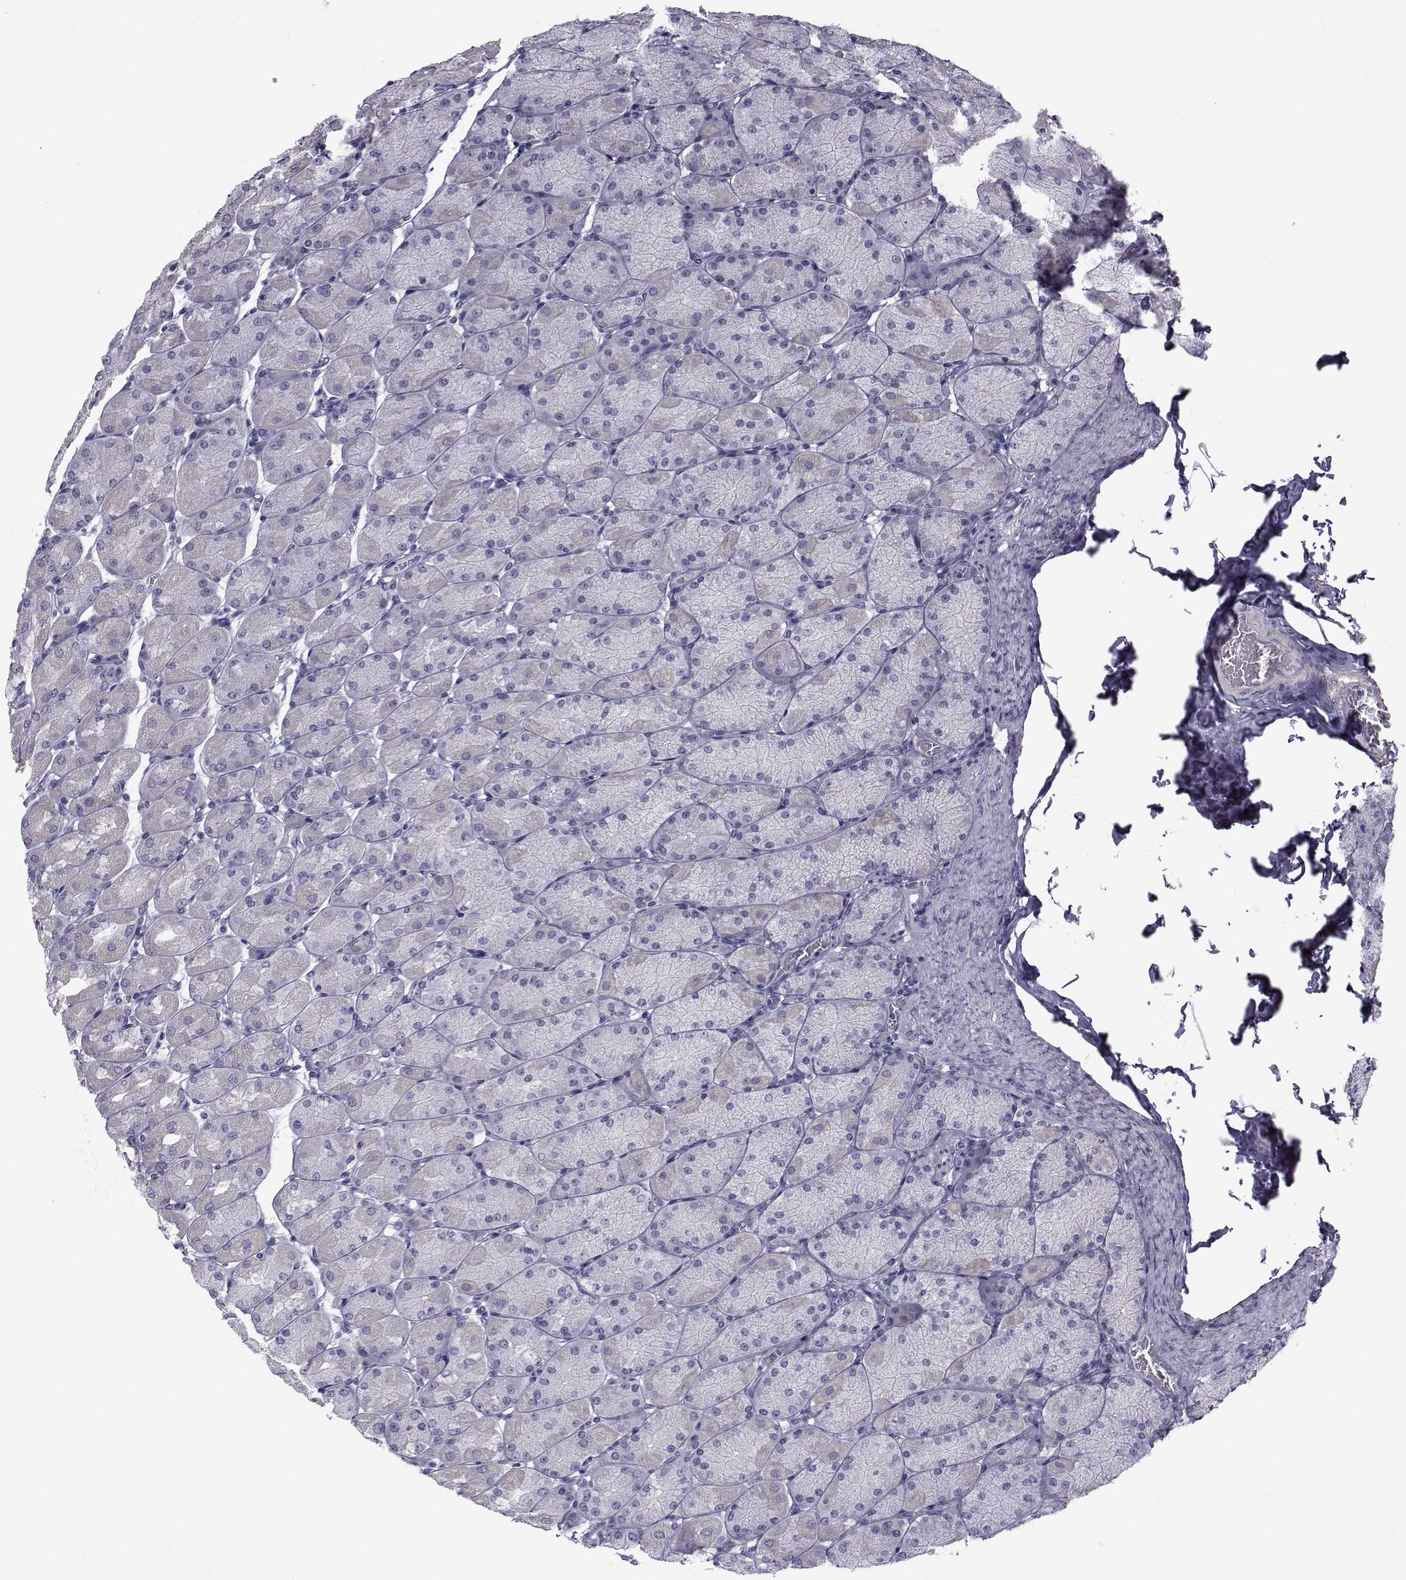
{"staining": {"intensity": "weak", "quantity": "<25%", "location": "cytoplasmic/membranous"}, "tissue": "stomach", "cell_type": "Glandular cells", "image_type": "normal", "snomed": [{"axis": "morphology", "description": "Normal tissue, NOS"}, {"axis": "topography", "description": "Stomach, upper"}], "caption": "An immunohistochemistry (IHC) image of benign stomach is shown. There is no staining in glandular cells of stomach. The staining was performed using DAB to visualize the protein expression in brown, while the nuclei were stained in blue with hematoxylin (Magnification: 20x).", "gene": "FDXR", "patient": {"sex": "female", "age": 56}}